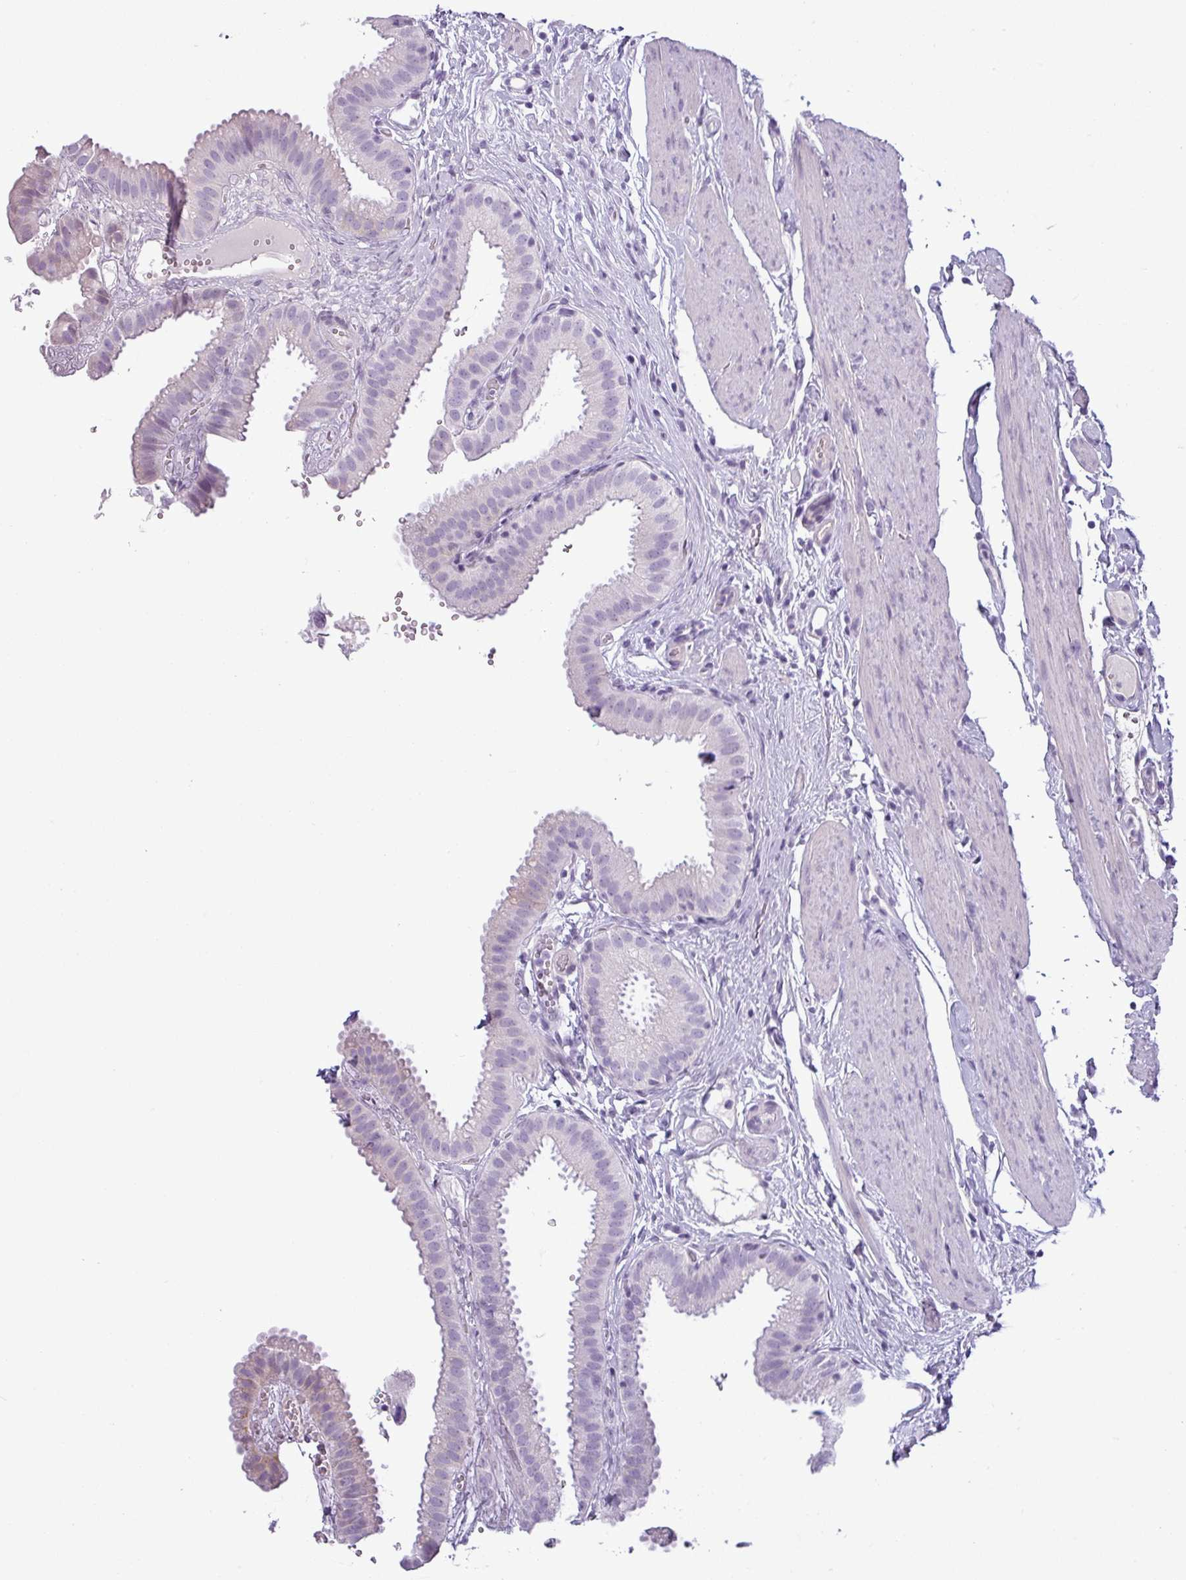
{"staining": {"intensity": "negative", "quantity": "none", "location": "none"}, "tissue": "gallbladder", "cell_type": "Glandular cells", "image_type": "normal", "snomed": [{"axis": "morphology", "description": "Normal tissue, NOS"}, {"axis": "topography", "description": "Gallbladder"}], "caption": "Immunohistochemistry of normal human gallbladder shows no expression in glandular cells.", "gene": "CDH16", "patient": {"sex": "female", "age": 61}}